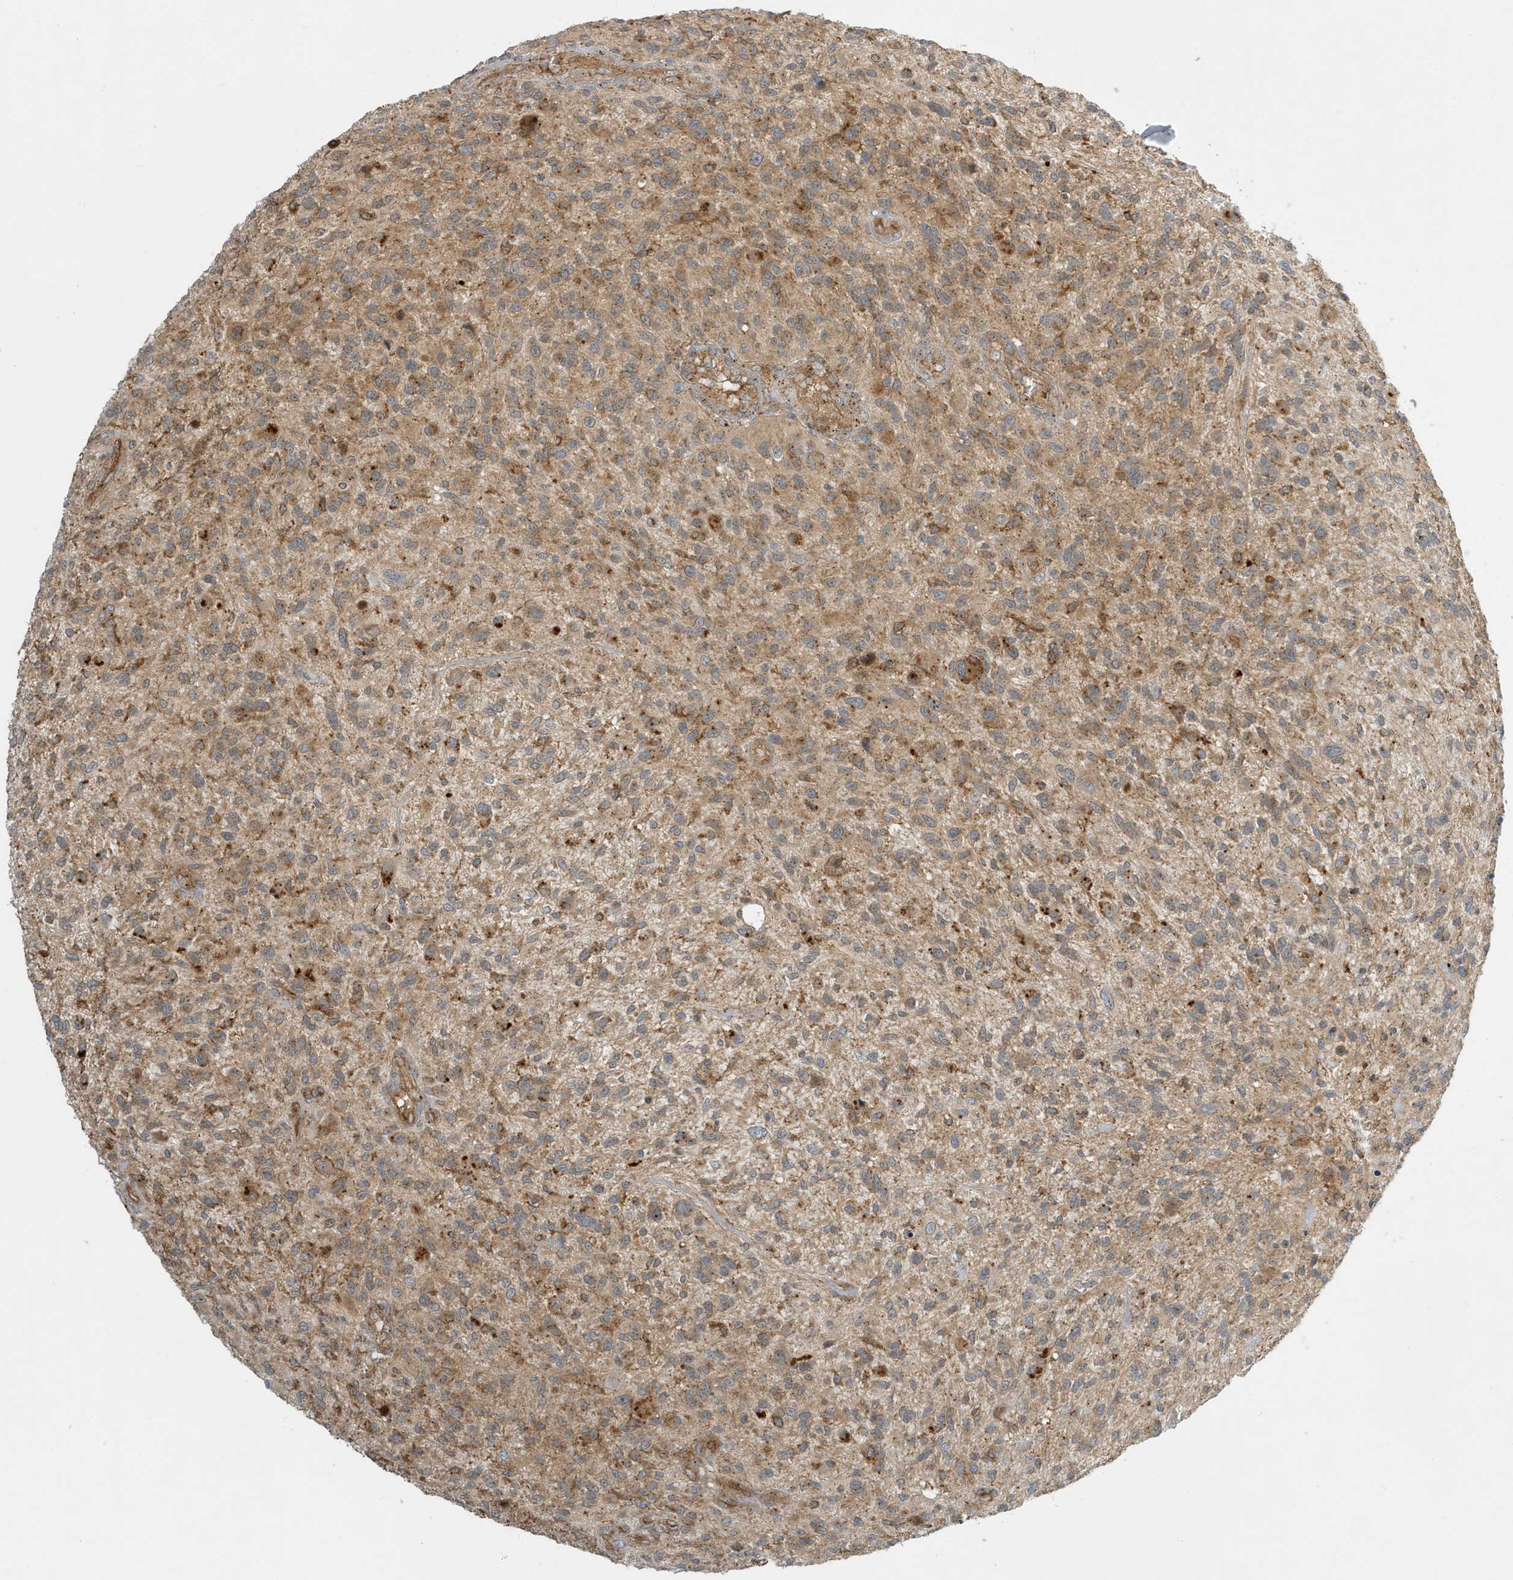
{"staining": {"intensity": "moderate", "quantity": "25%-75%", "location": "cytoplasmic/membranous"}, "tissue": "glioma", "cell_type": "Tumor cells", "image_type": "cancer", "snomed": [{"axis": "morphology", "description": "Glioma, malignant, High grade"}, {"axis": "topography", "description": "Brain"}], "caption": "Brown immunohistochemical staining in glioma reveals moderate cytoplasmic/membranous staining in approximately 25%-75% of tumor cells.", "gene": "FYCO1", "patient": {"sex": "male", "age": 47}}